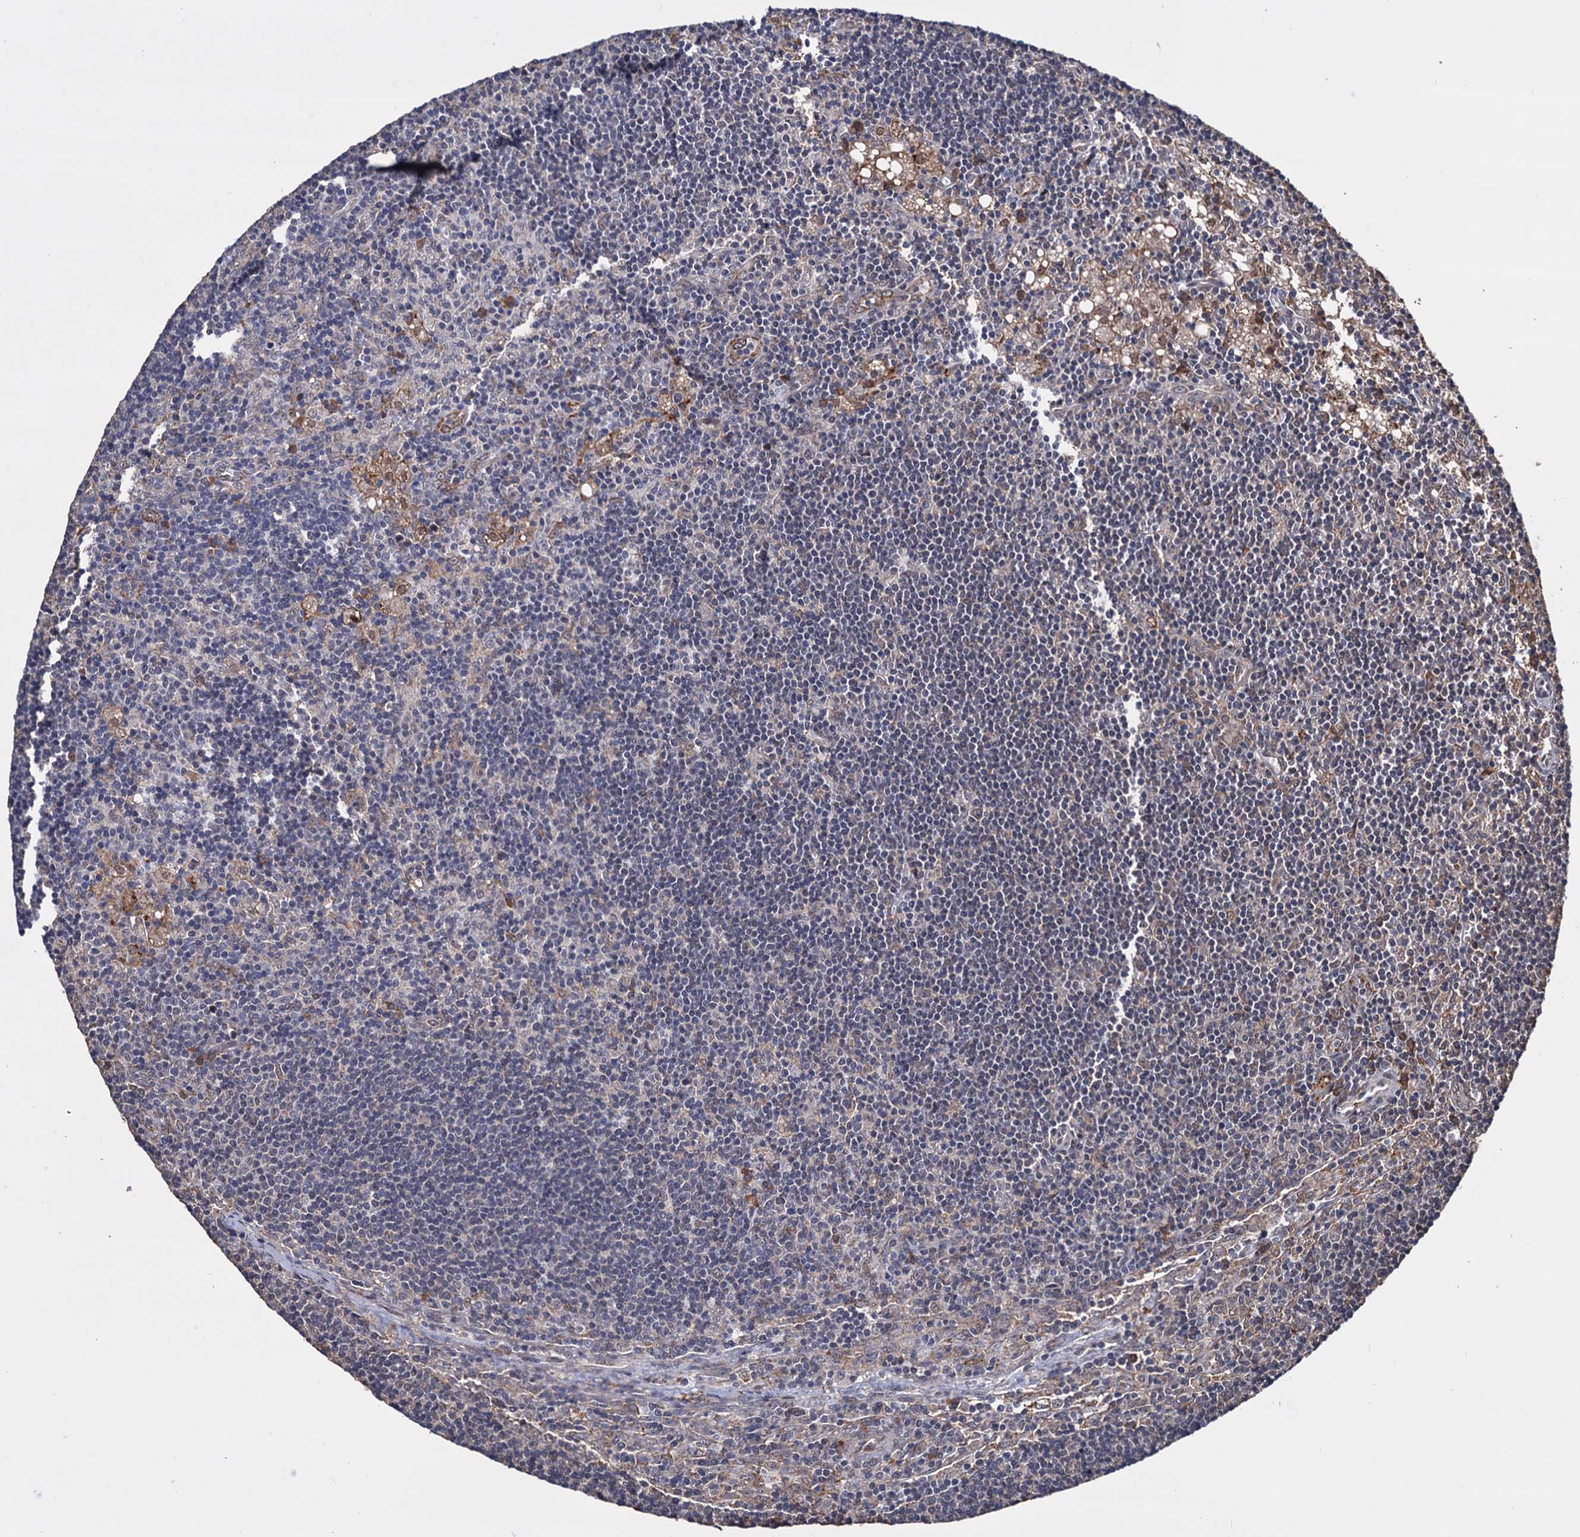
{"staining": {"intensity": "negative", "quantity": "none", "location": "none"}, "tissue": "lymph node", "cell_type": "Germinal center cells", "image_type": "normal", "snomed": [{"axis": "morphology", "description": "Normal tissue, NOS"}, {"axis": "topography", "description": "Lymph node"}], "caption": "Immunohistochemistry histopathology image of normal lymph node: human lymph node stained with DAB shows no significant protein expression in germinal center cells.", "gene": "TBC1D12", "patient": {"sex": "male", "age": 24}}